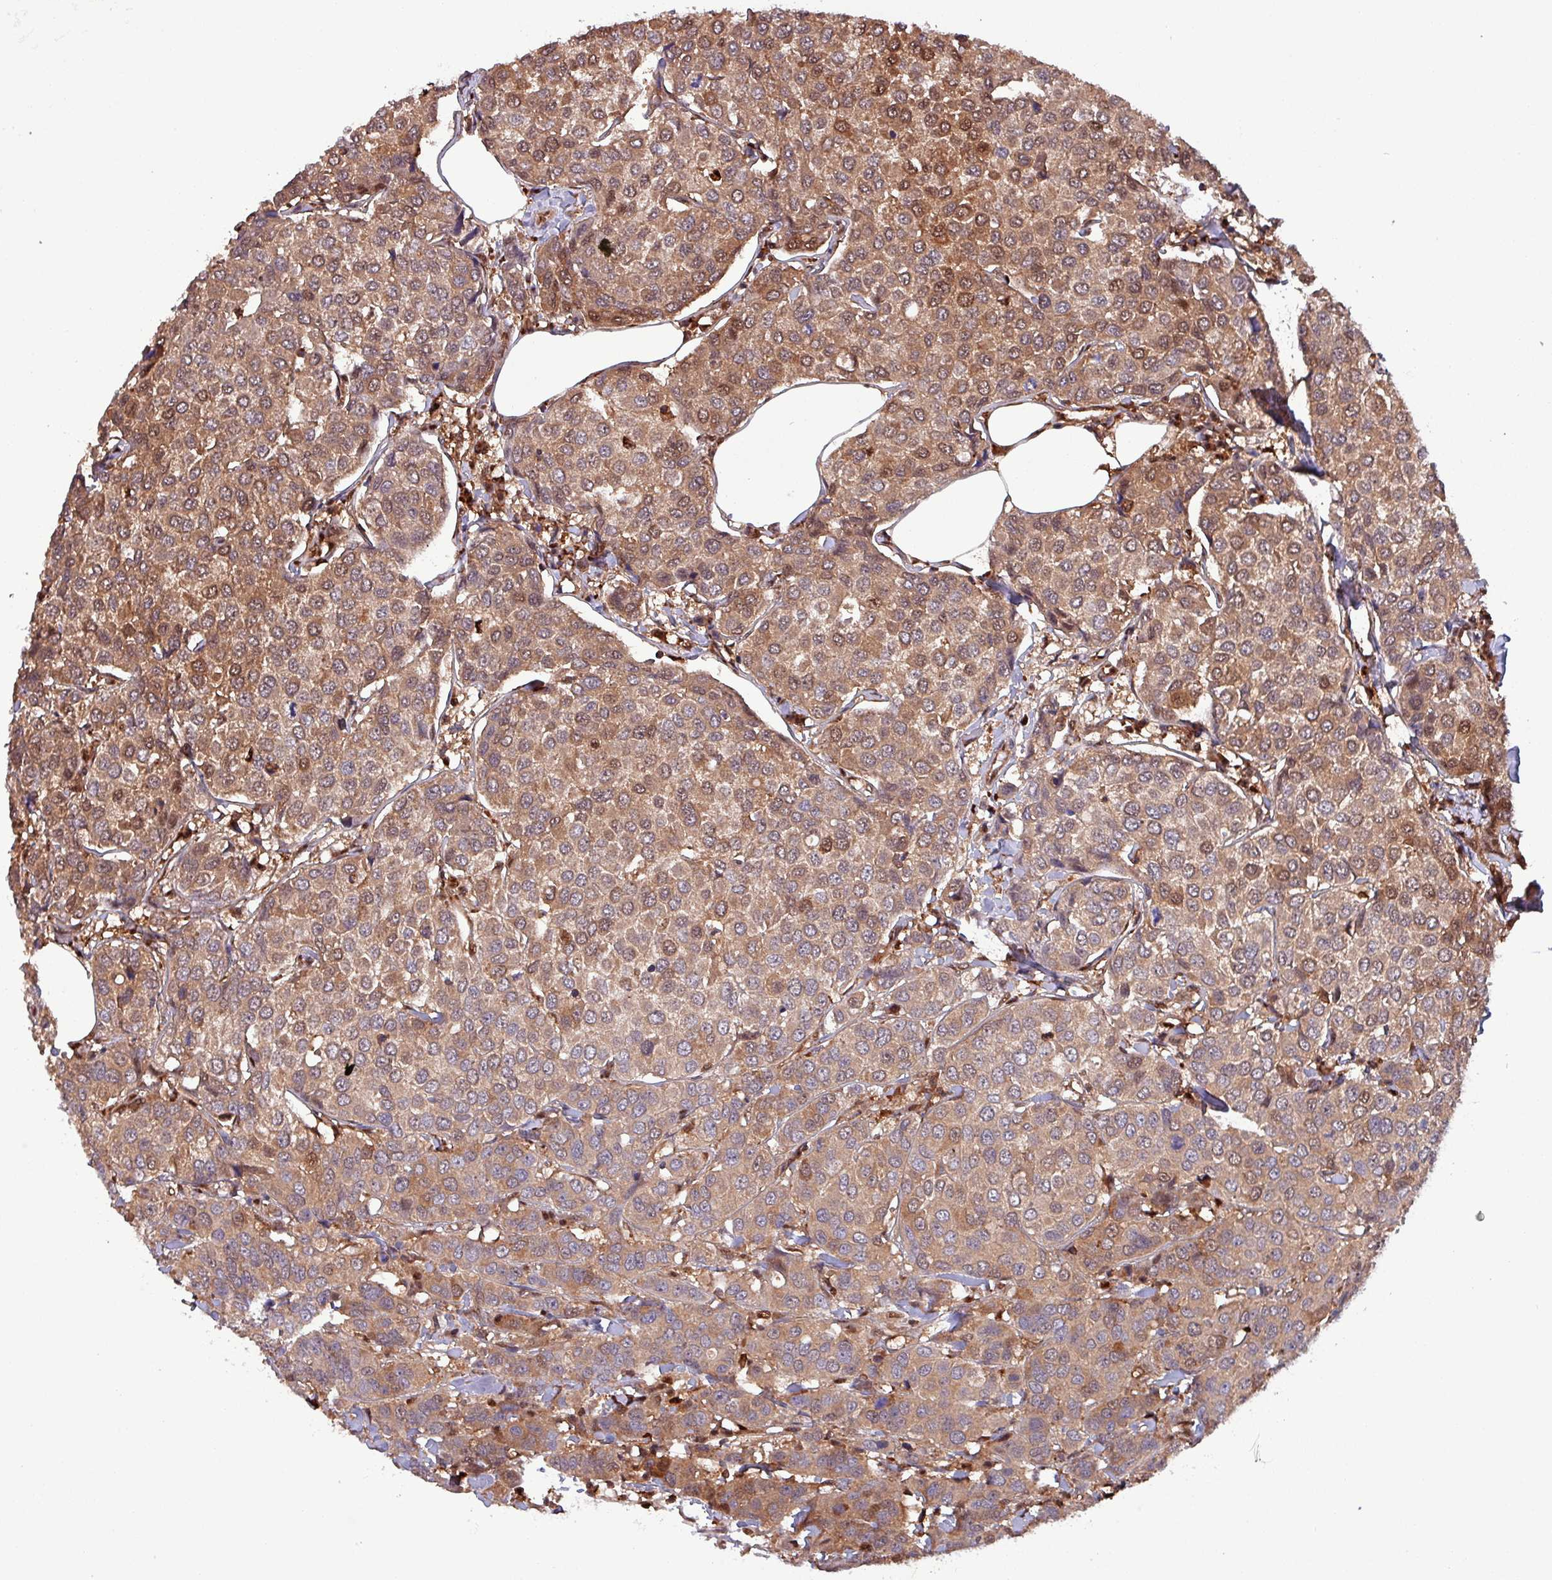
{"staining": {"intensity": "moderate", "quantity": ">75%", "location": "cytoplasmic/membranous,nuclear"}, "tissue": "breast cancer", "cell_type": "Tumor cells", "image_type": "cancer", "snomed": [{"axis": "morphology", "description": "Duct carcinoma"}, {"axis": "topography", "description": "Breast"}], "caption": "Human breast cancer (intraductal carcinoma) stained with a brown dye reveals moderate cytoplasmic/membranous and nuclear positive positivity in approximately >75% of tumor cells.", "gene": "PSMB8", "patient": {"sex": "female", "age": 55}}